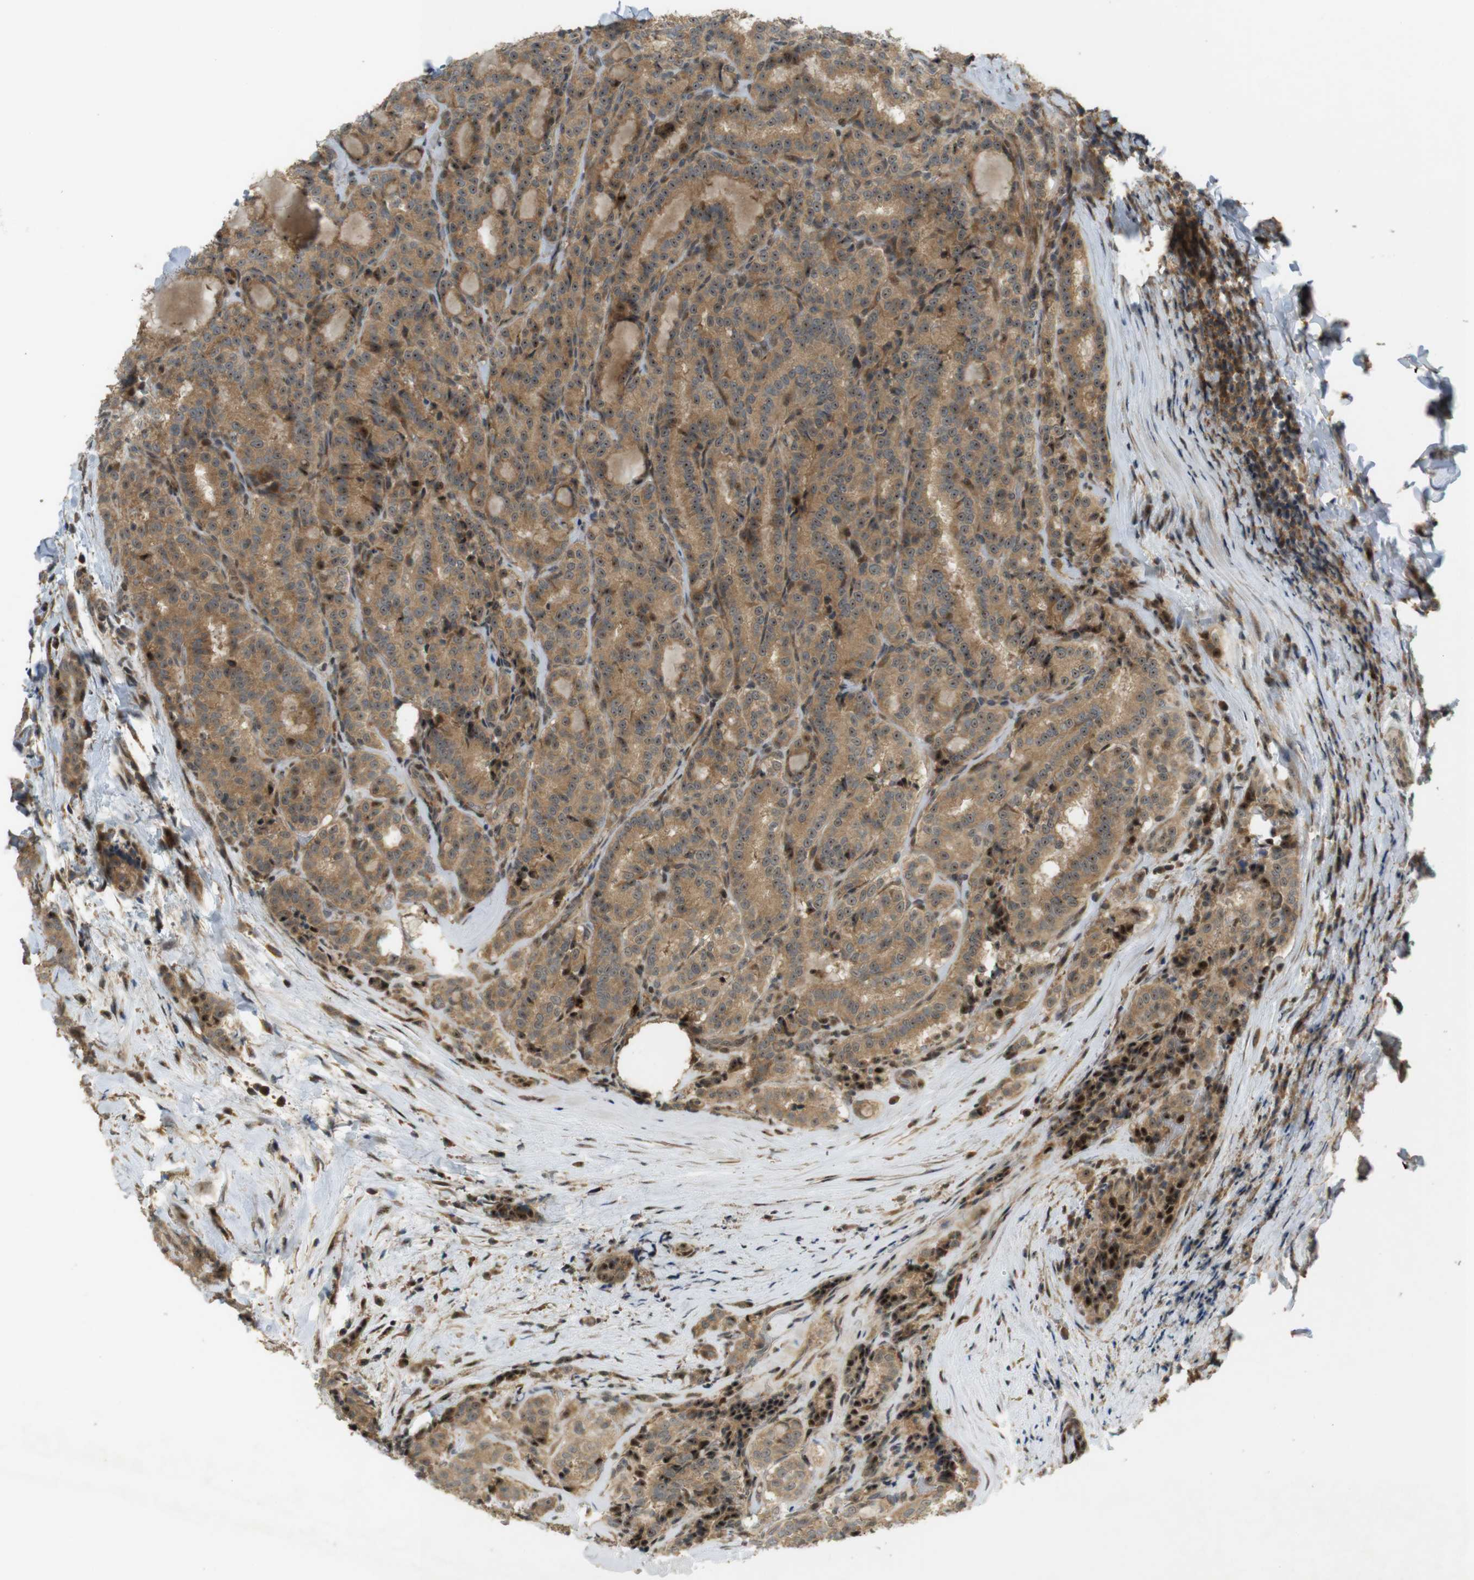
{"staining": {"intensity": "moderate", "quantity": ">75%", "location": "cytoplasmic/membranous,nuclear"}, "tissue": "thyroid cancer", "cell_type": "Tumor cells", "image_type": "cancer", "snomed": [{"axis": "morphology", "description": "Normal tissue, NOS"}, {"axis": "morphology", "description": "Papillary adenocarcinoma, NOS"}, {"axis": "topography", "description": "Thyroid gland"}], "caption": "A brown stain labels moderate cytoplasmic/membranous and nuclear staining of a protein in human papillary adenocarcinoma (thyroid) tumor cells.", "gene": "TMX3", "patient": {"sex": "female", "age": 30}}